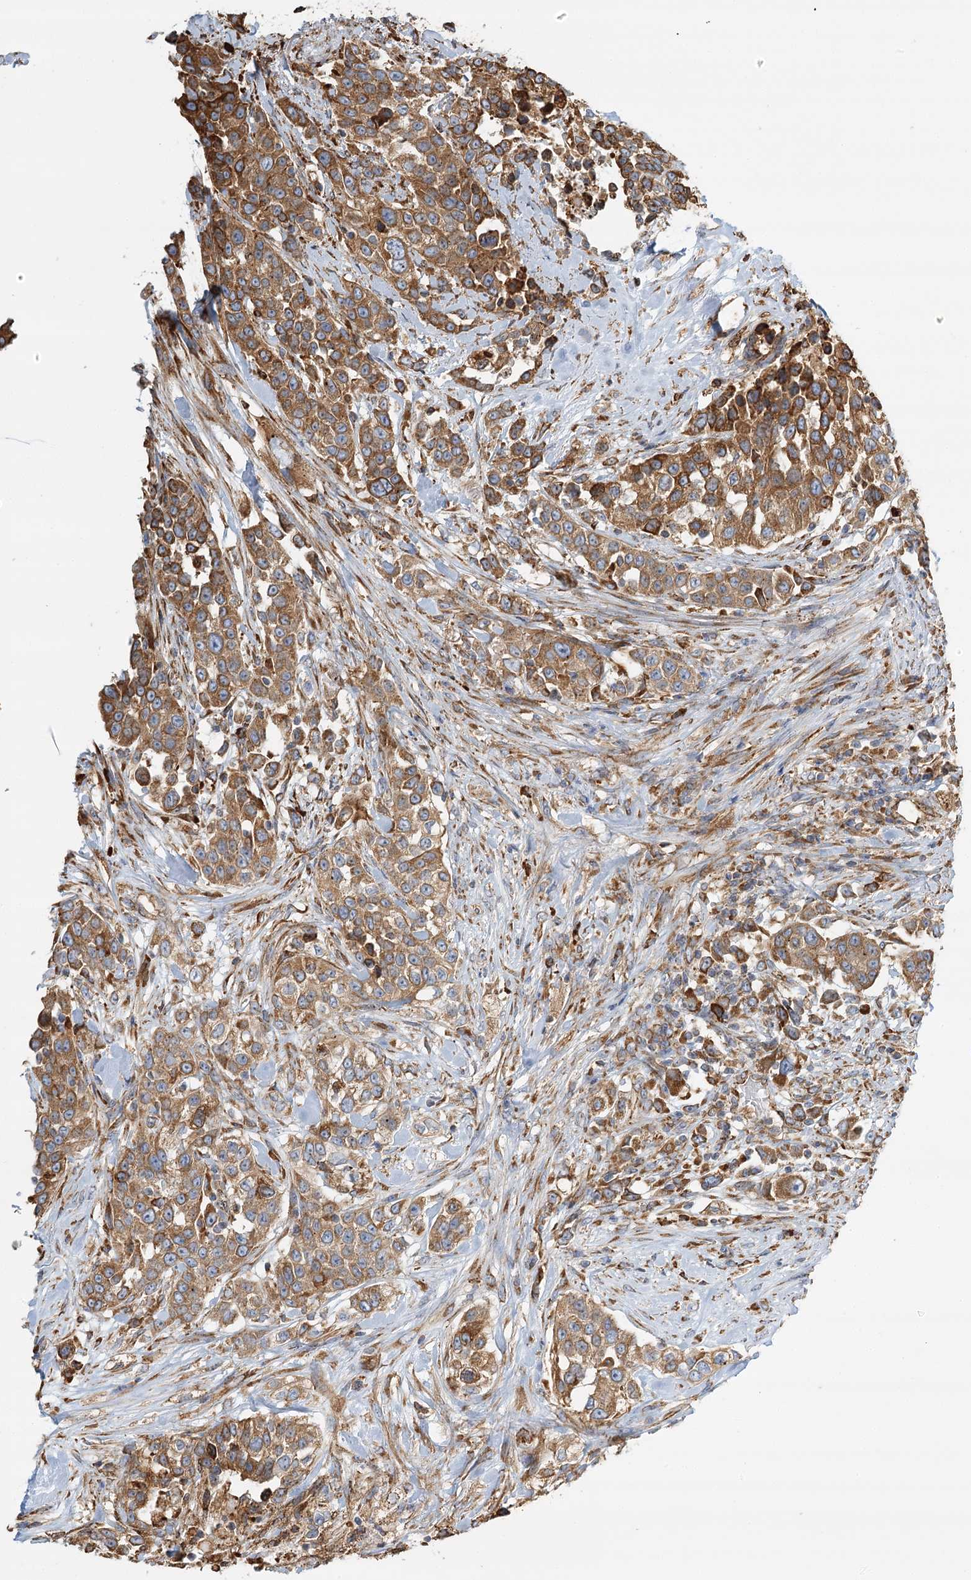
{"staining": {"intensity": "moderate", "quantity": ">75%", "location": "cytoplasmic/membranous"}, "tissue": "urothelial cancer", "cell_type": "Tumor cells", "image_type": "cancer", "snomed": [{"axis": "morphology", "description": "Urothelial carcinoma, High grade"}, {"axis": "topography", "description": "Urinary bladder"}], "caption": "This is a micrograph of IHC staining of urothelial cancer, which shows moderate staining in the cytoplasmic/membranous of tumor cells.", "gene": "TAS1R1", "patient": {"sex": "female", "age": 80}}